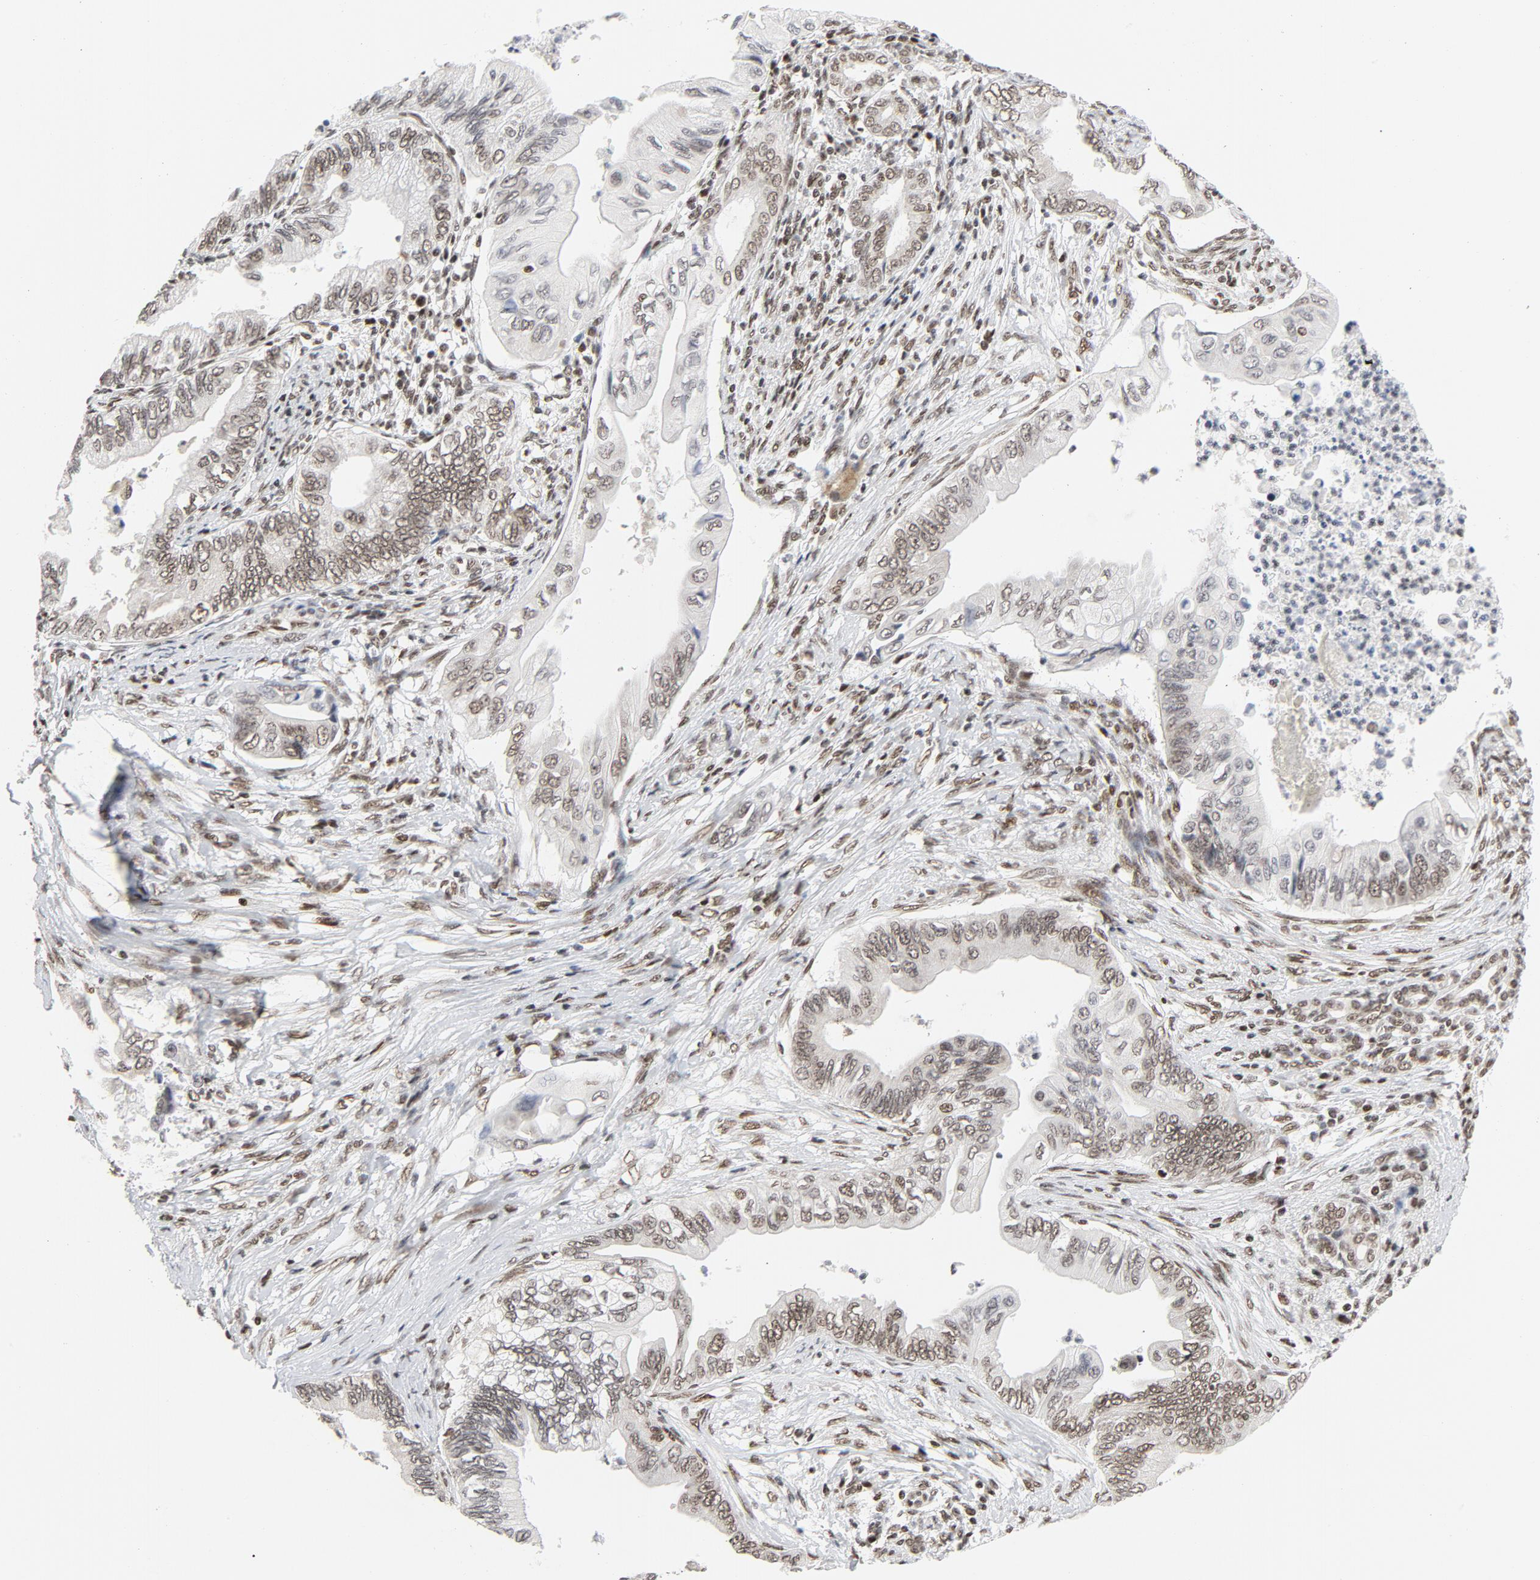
{"staining": {"intensity": "moderate", "quantity": ">75%", "location": "nuclear"}, "tissue": "pancreatic cancer", "cell_type": "Tumor cells", "image_type": "cancer", "snomed": [{"axis": "morphology", "description": "Adenocarcinoma, NOS"}, {"axis": "topography", "description": "Pancreas"}], "caption": "Immunohistochemistry histopathology image of neoplastic tissue: human adenocarcinoma (pancreatic) stained using IHC shows medium levels of moderate protein expression localized specifically in the nuclear of tumor cells, appearing as a nuclear brown color.", "gene": "ERCC1", "patient": {"sex": "female", "age": 66}}